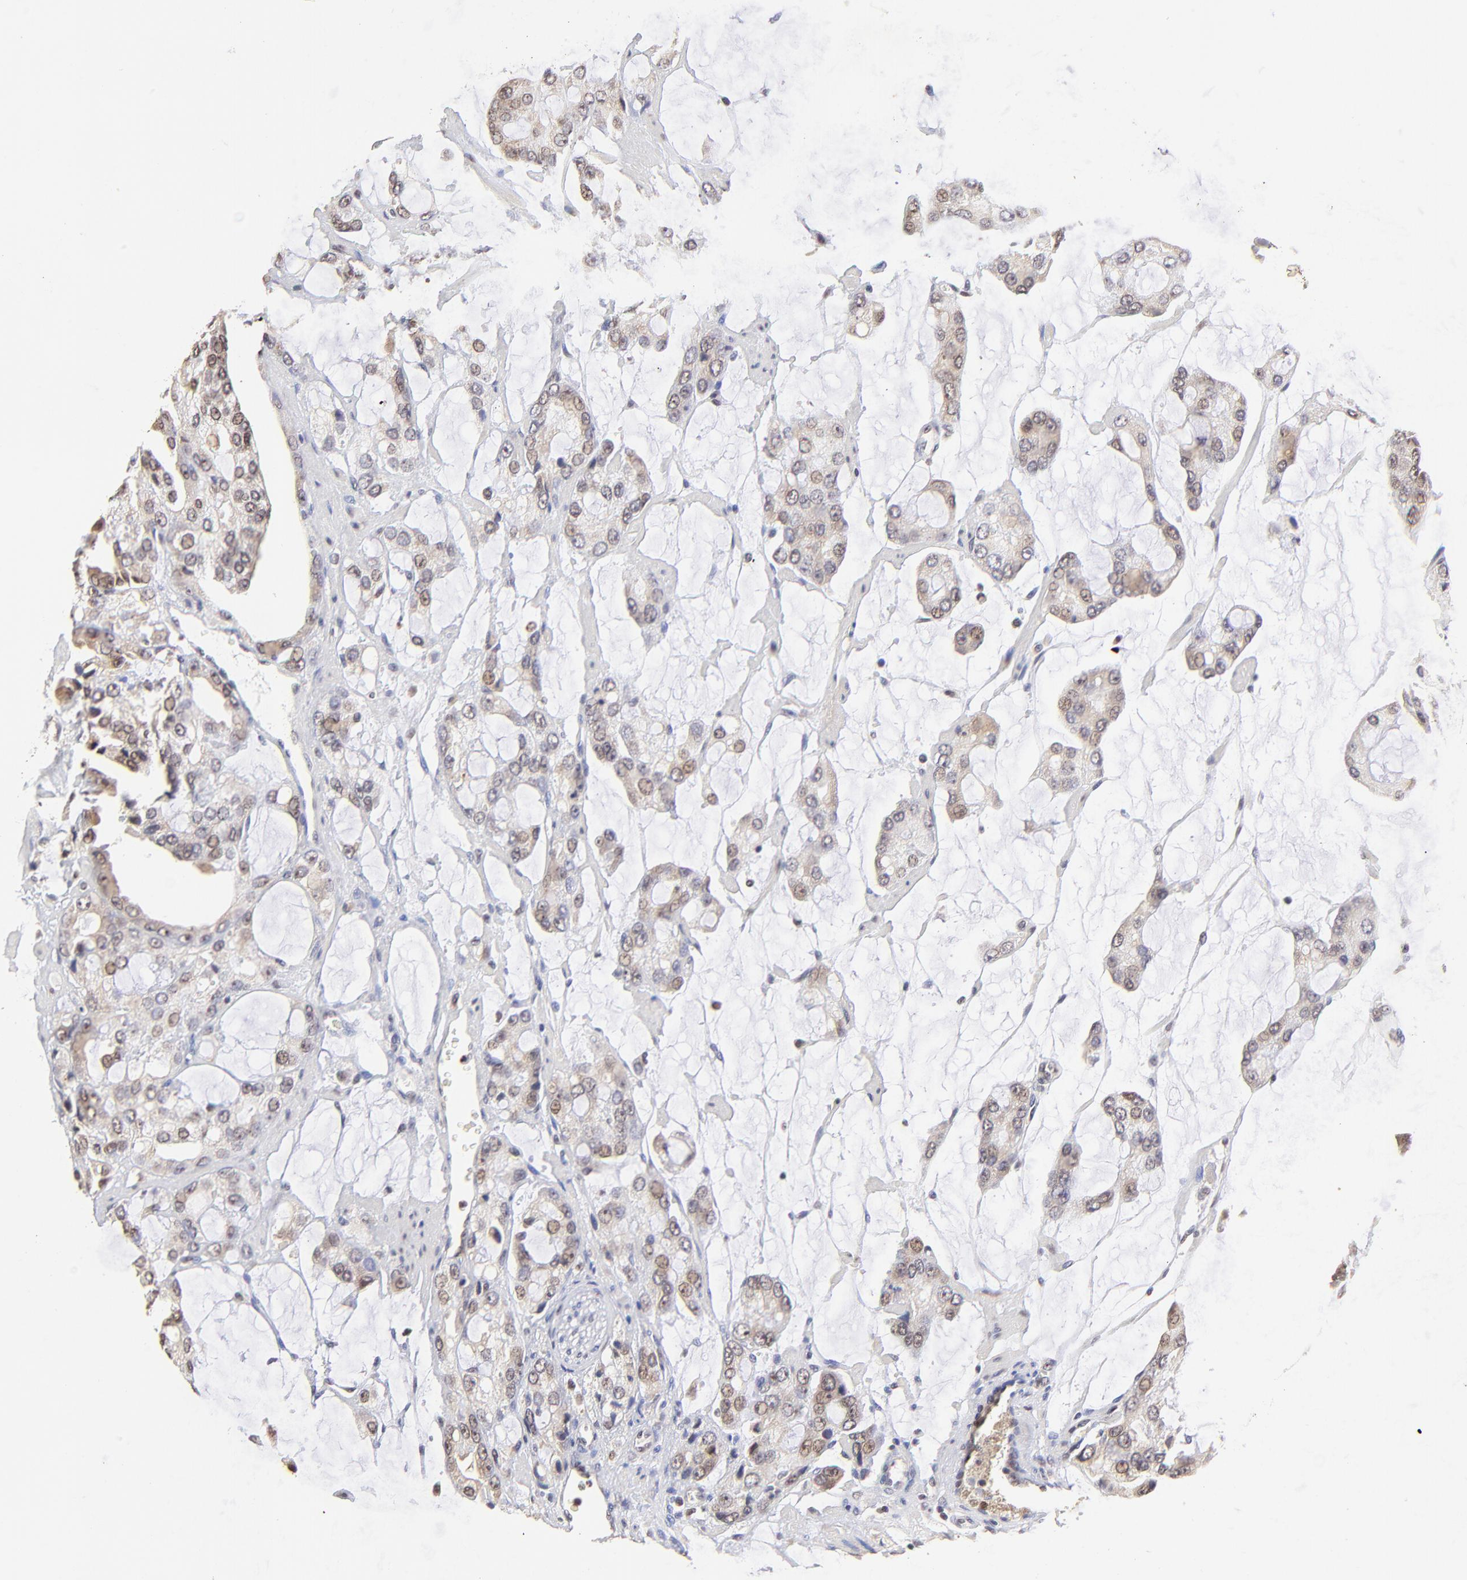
{"staining": {"intensity": "weak", "quantity": "25%-75%", "location": "cytoplasmic/membranous,nuclear"}, "tissue": "prostate cancer", "cell_type": "Tumor cells", "image_type": "cancer", "snomed": [{"axis": "morphology", "description": "Adenocarcinoma, High grade"}, {"axis": "topography", "description": "Prostate"}], "caption": "Protein expression analysis of high-grade adenocarcinoma (prostate) displays weak cytoplasmic/membranous and nuclear staining in about 25%-75% of tumor cells.", "gene": "ZNF670", "patient": {"sex": "male", "age": 67}}